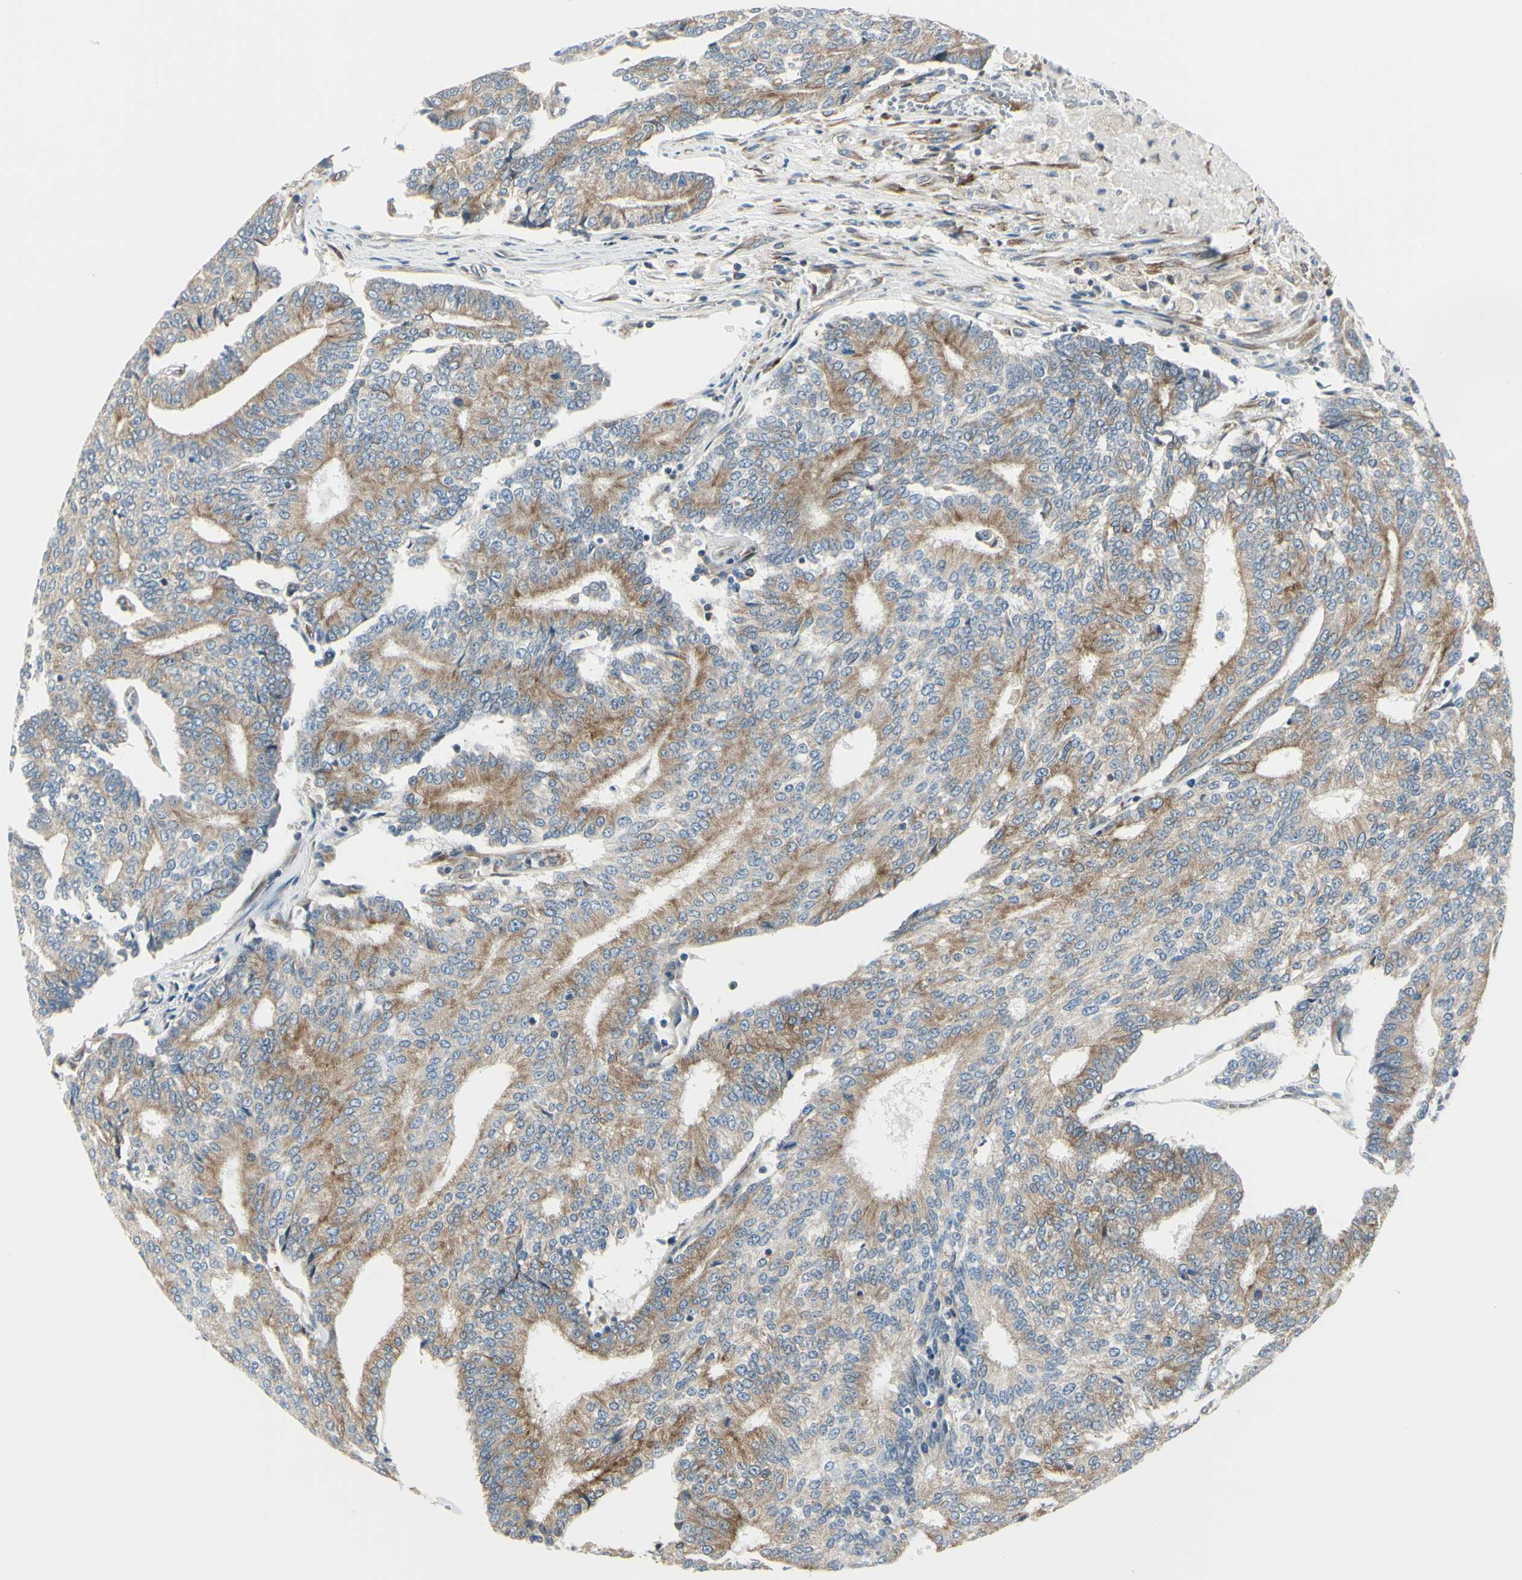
{"staining": {"intensity": "moderate", "quantity": ">75%", "location": "cytoplasmic/membranous"}, "tissue": "prostate cancer", "cell_type": "Tumor cells", "image_type": "cancer", "snomed": [{"axis": "morphology", "description": "Adenocarcinoma, High grade"}, {"axis": "topography", "description": "Prostate"}], "caption": "The photomicrograph demonstrates immunohistochemical staining of prostate cancer (high-grade adenocarcinoma). There is moderate cytoplasmic/membranous expression is seen in about >75% of tumor cells. (Brightfield microscopy of DAB IHC at high magnification).", "gene": "SELENOS", "patient": {"sex": "male", "age": 55}}